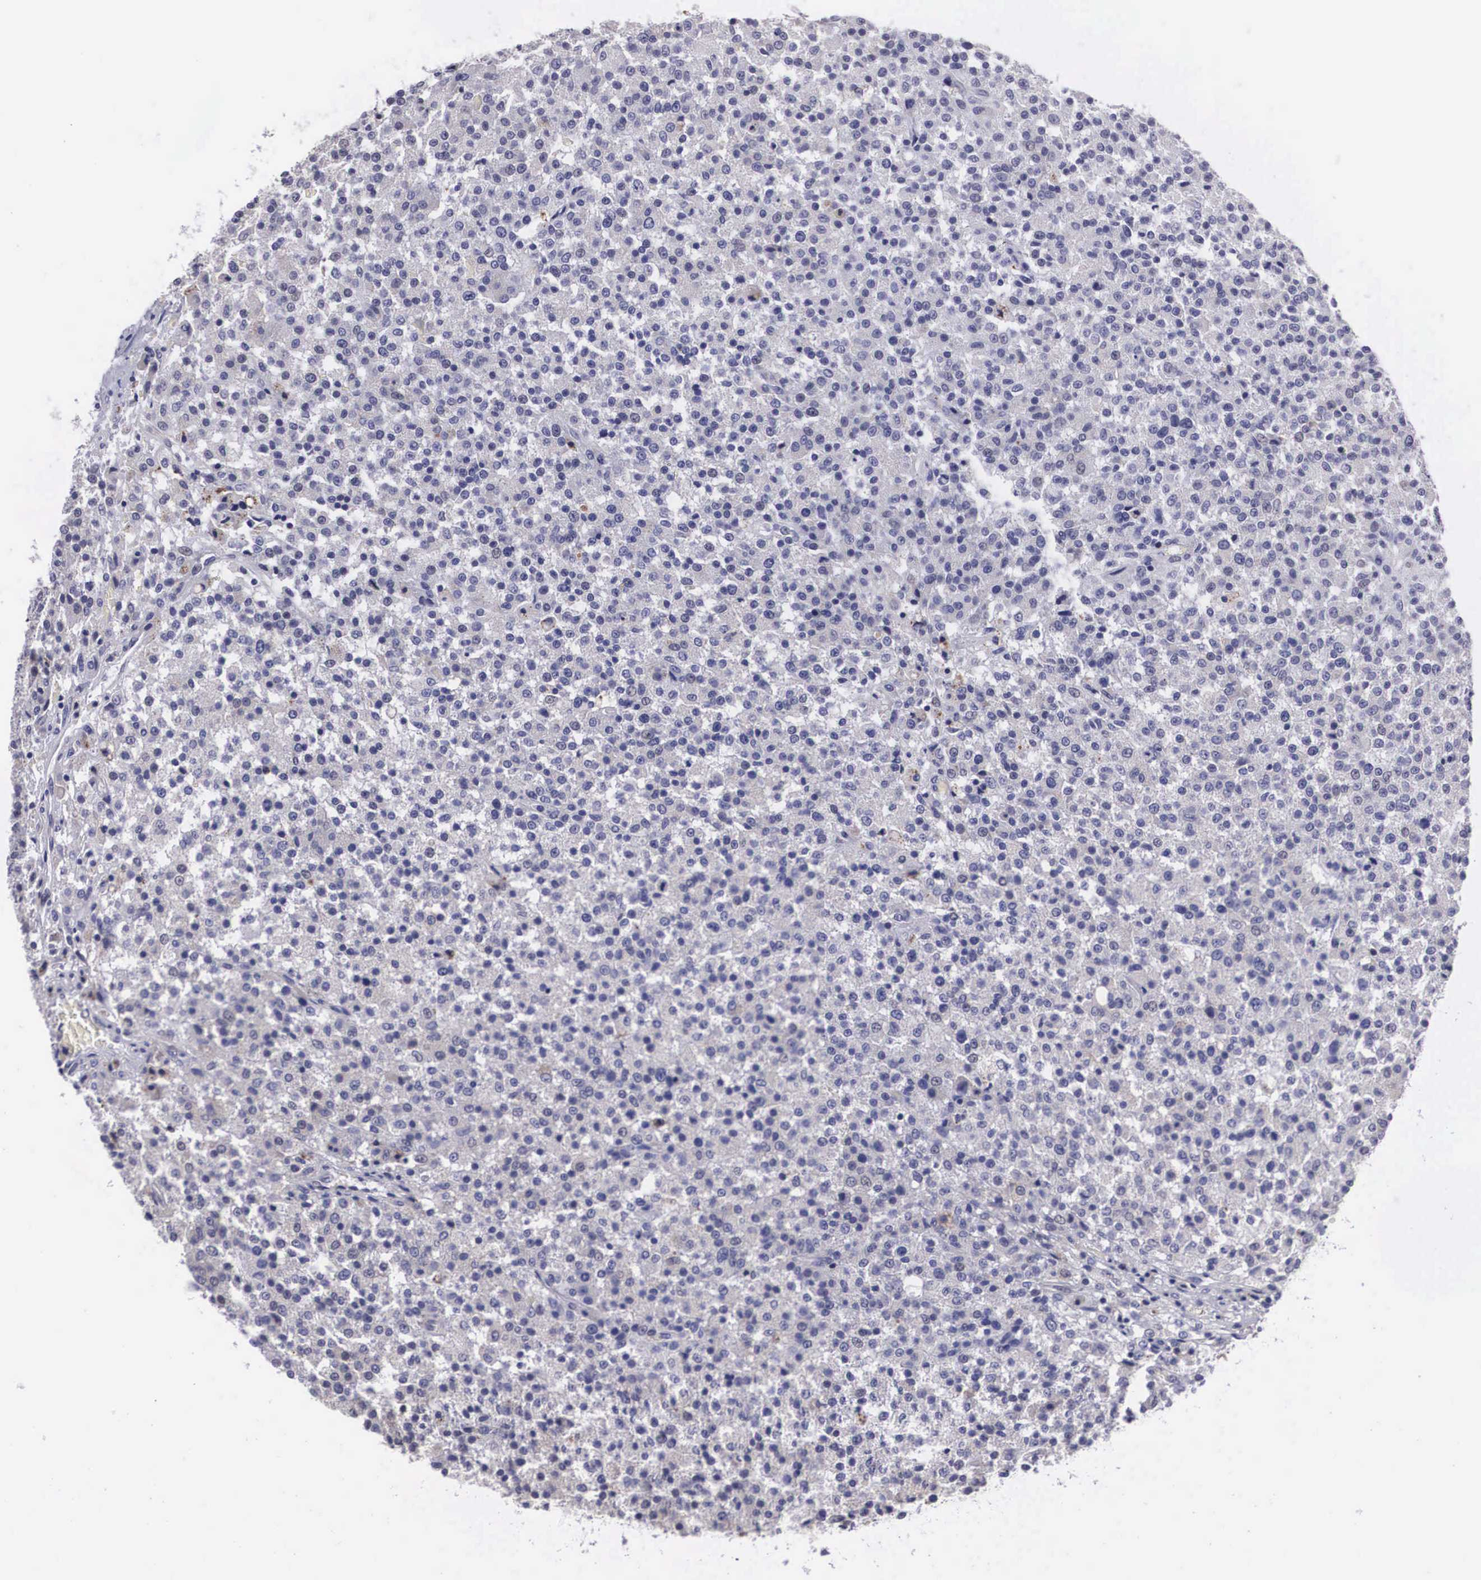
{"staining": {"intensity": "negative", "quantity": "none", "location": "none"}, "tissue": "testis cancer", "cell_type": "Tumor cells", "image_type": "cancer", "snomed": [{"axis": "morphology", "description": "Seminoma, NOS"}, {"axis": "topography", "description": "Testis"}], "caption": "IHC micrograph of human testis seminoma stained for a protein (brown), which shows no positivity in tumor cells.", "gene": "CRELD2", "patient": {"sex": "male", "age": 59}}